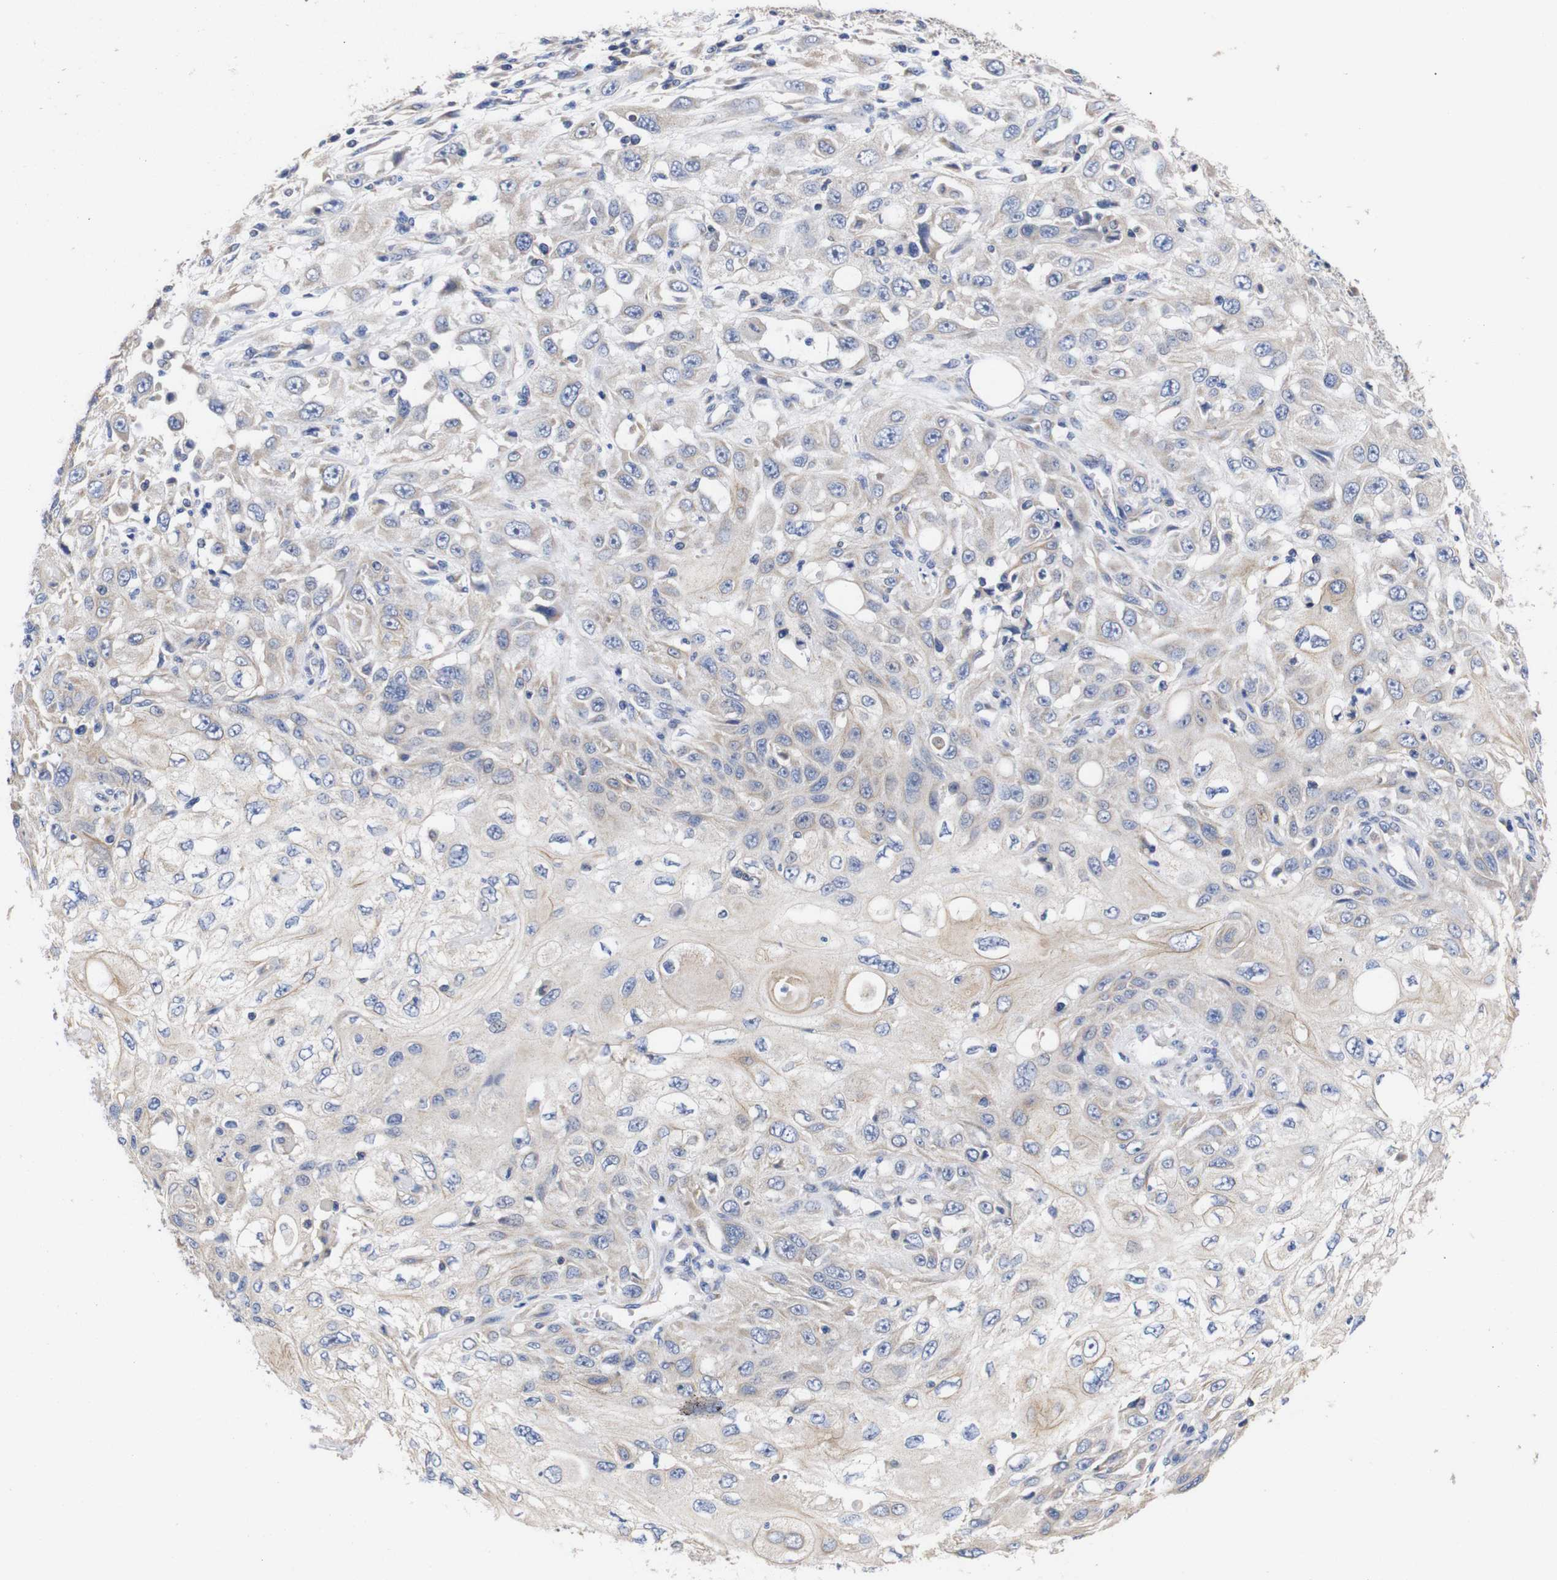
{"staining": {"intensity": "weak", "quantity": "<25%", "location": "cytoplasmic/membranous"}, "tissue": "skin cancer", "cell_type": "Tumor cells", "image_type": "cancer", "snomed": [{"axis": "morphology", "description": "Squamous cell carcinoma, NOS"}, {"axis": "topography", "description": "Skin"}], "caption": "Tumor cells show no significant positivity in squamous cell carcinoma (skin). Nuclei are stained in blue.", "gene": "OPN3", "patient": {"sex": "male", "age": 75}}